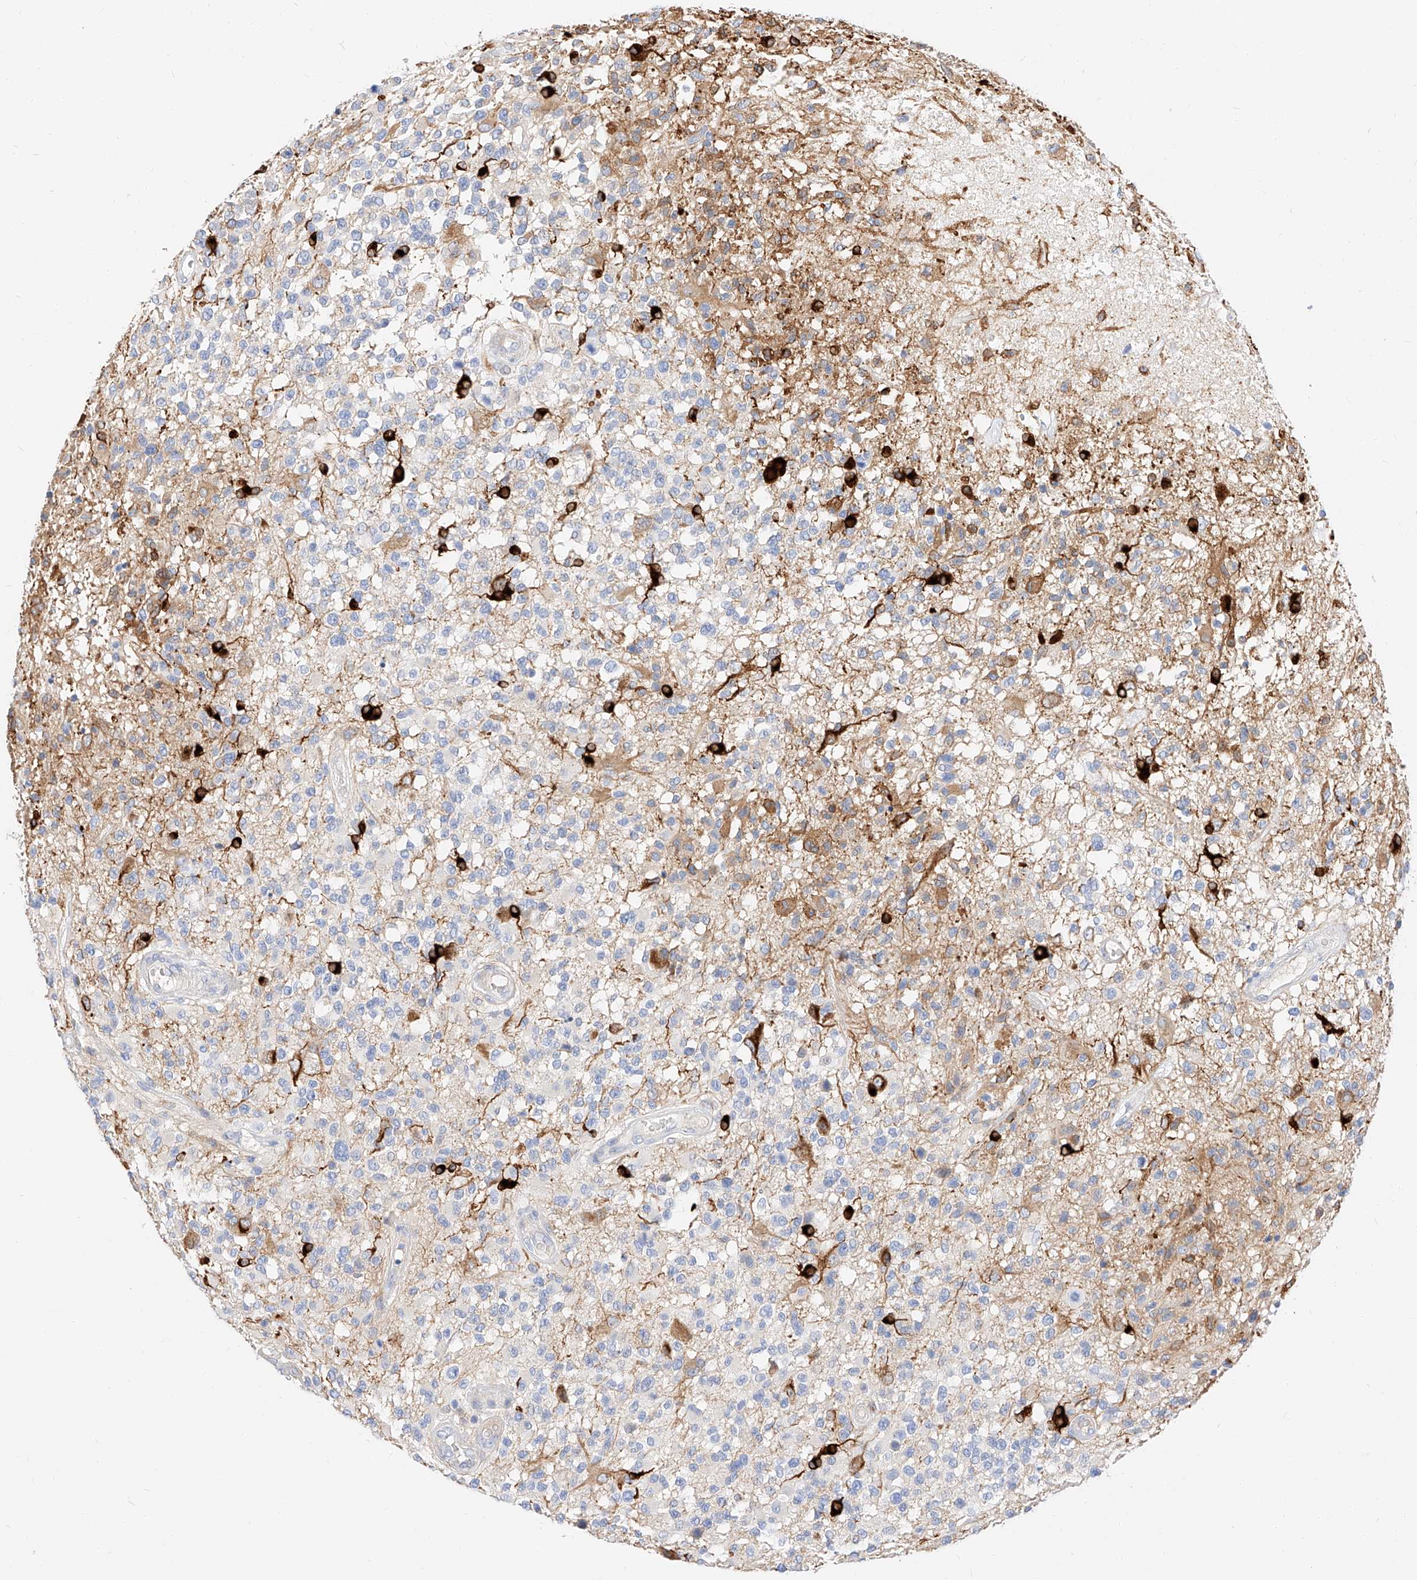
{"staining": {"intensity": "negative", "quantity": "none", "location": "none"}, "tissue": "glioma", "cell_type": "Tumor cells", "image_type": "cancer", "snomed": [{"axis": "morphology", "description": "Glioma, malignant, High grade"}, {"axis": "morphology", "description": "Glioblastoma, NOS"}, {"axis": "topography", "description": "Brain"}], "caption": "Image shows no protein expression in tumor cells of glioblastoma tissue.", "gene": "MAP7", "patient": {"sex": "male", "age": 60}}